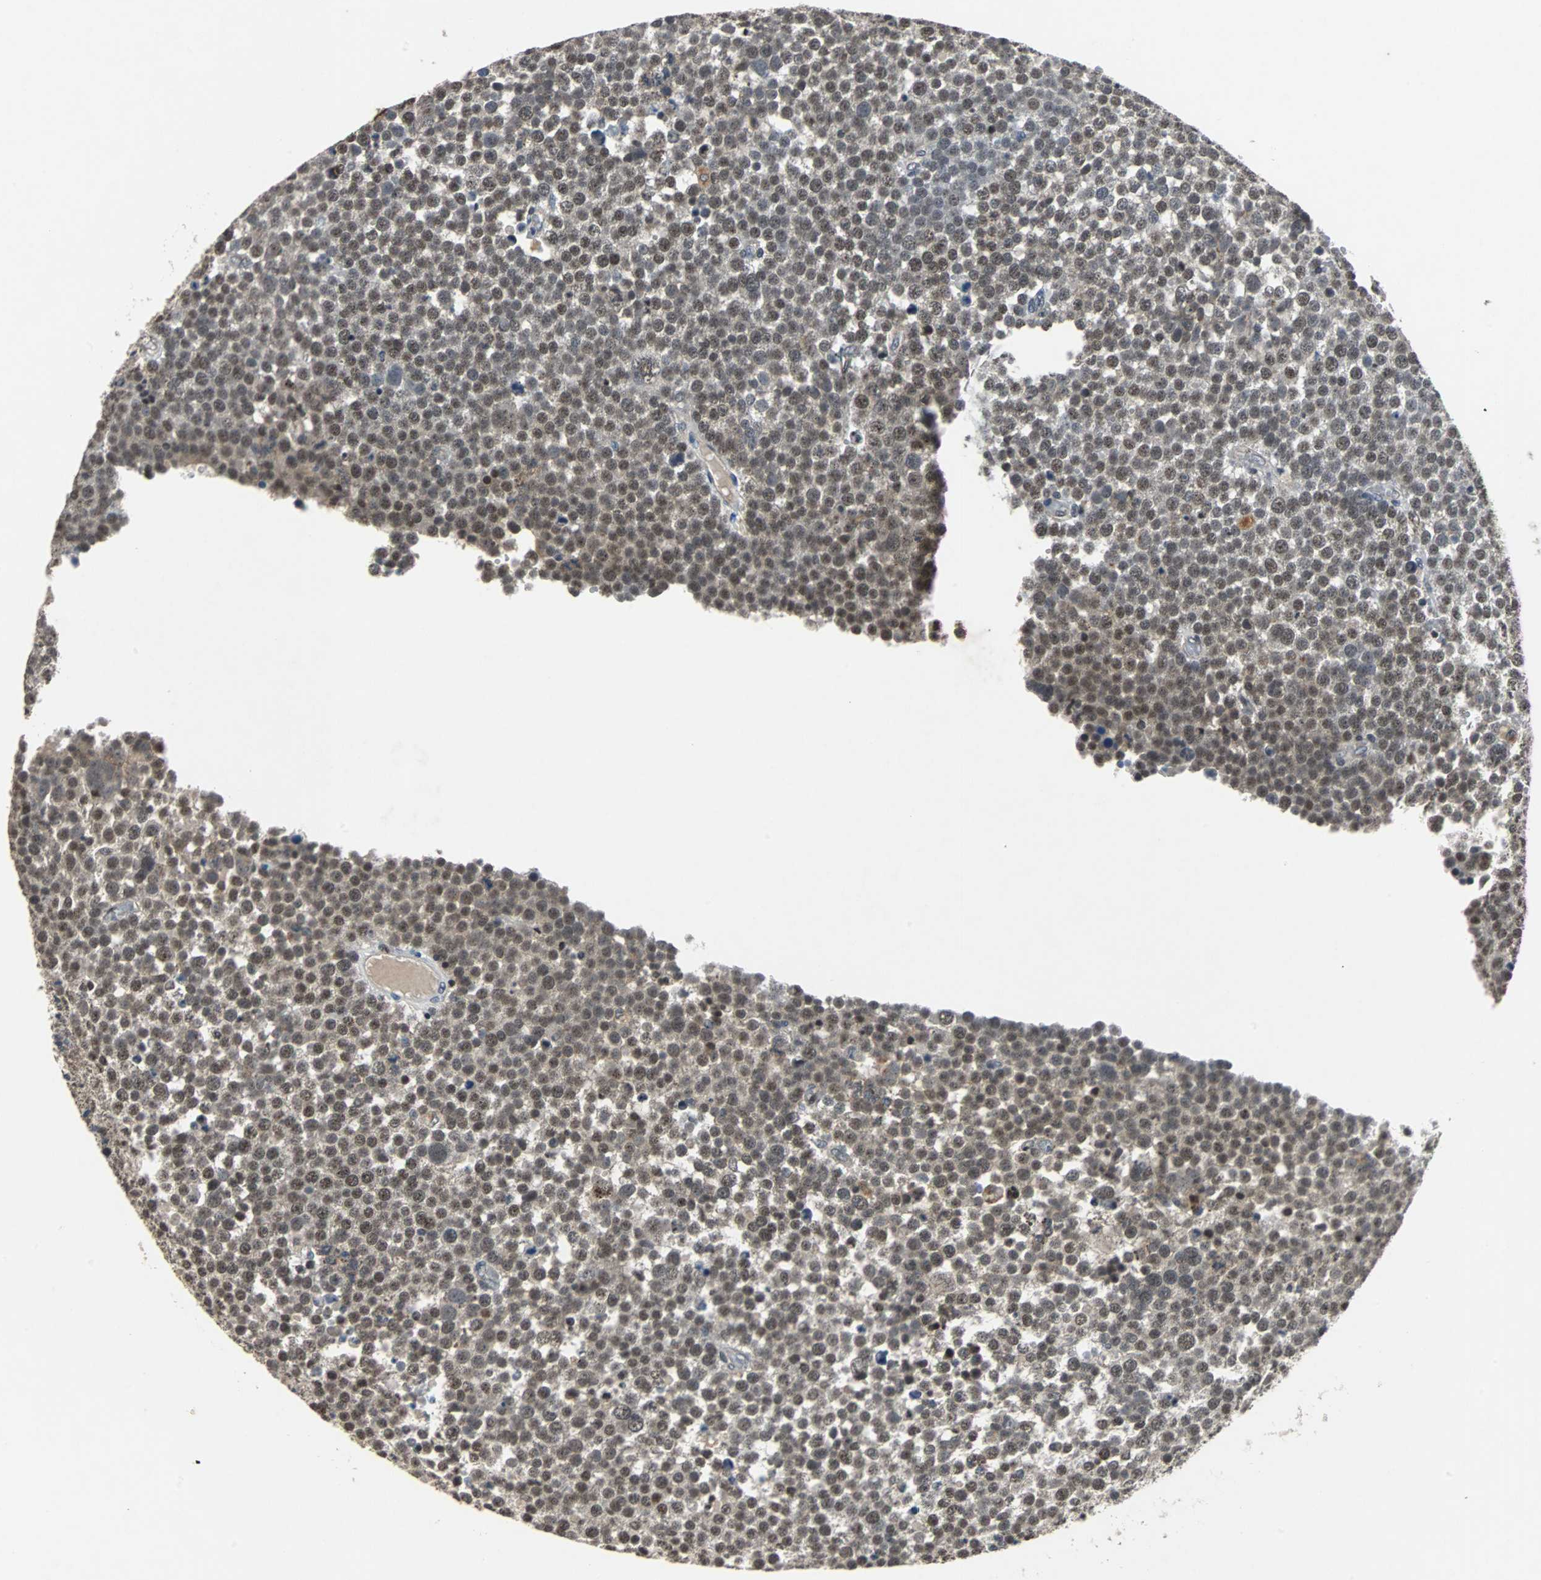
{"staining": {"intensity": "weak", "quantity": ">75%", "location": "cytoplasmic/membranous"}, "tissue": "testis cancer", "cell_type": "Tumor cells", "image_type": "cancer", "snomed": [{"axis": "morphology", "description": "Seminoma, NOS"}, {"axis": "topography", "description": "Testis"}], "caption": "Protein staining of testis cancer tissue reveals weak cytoplasmic/membranous positivity in about >75% of tumor cells. (DAB = brown stain, brightfield microscopy at high magnification).", "gene": "LSR", "patient": {"sex": "male", "age": 71}}